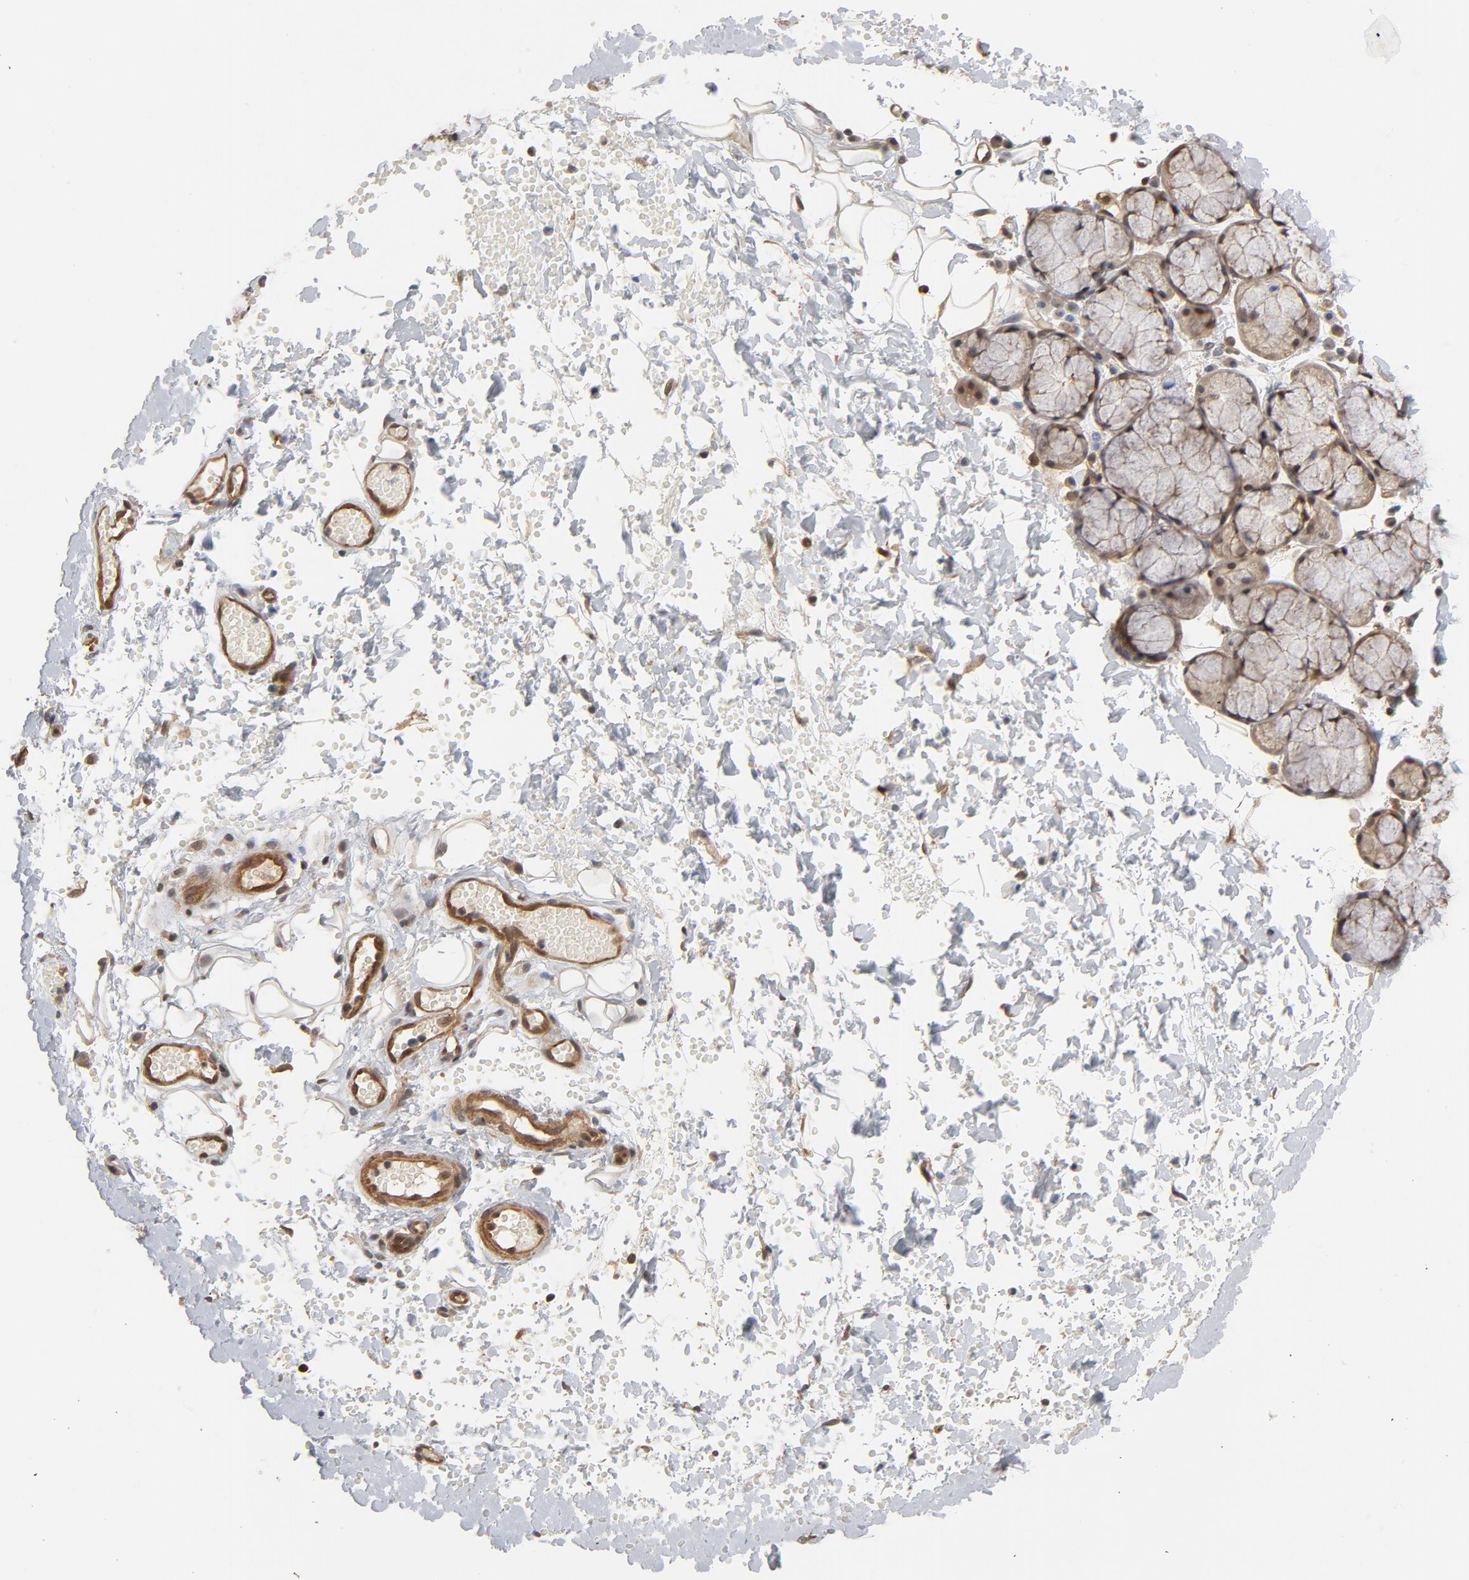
{"staining": {"intensity": "moderate", "quantity": ">75%", "location": "cytoplasmic/membranous,nuclear"}, "tissue": "salivary gland", "cell_type": "Glandular cells", "image_type": "normal", "snomed": [{"axis": "morphology", "description": "Normal tissue, NOS"}, {"axis": "topography", "description": "Skeletal muscle"}, {"axis": "topography", "description": "Oral tissue"}, {"axis": "topography", "description": "Salivary gland"}, {"axis": "topography", "description": "Peripheral nerve tissue"}], "caption": "High-magnification brightfield microscopy of normal salivary gland stained with DAB (3,3'-diaminobenzidine) (brown) and counterstained with hematoxylin (blue). glandular cells exhibit moderate cytoplasmic/membranous,nuclear expression is seen in about>75% of cells. (brown staining indicates protein expression, while blue staining denotes nuclei).", "gene": "CDC37", "patient": {"sex": "male", "age": 54}}